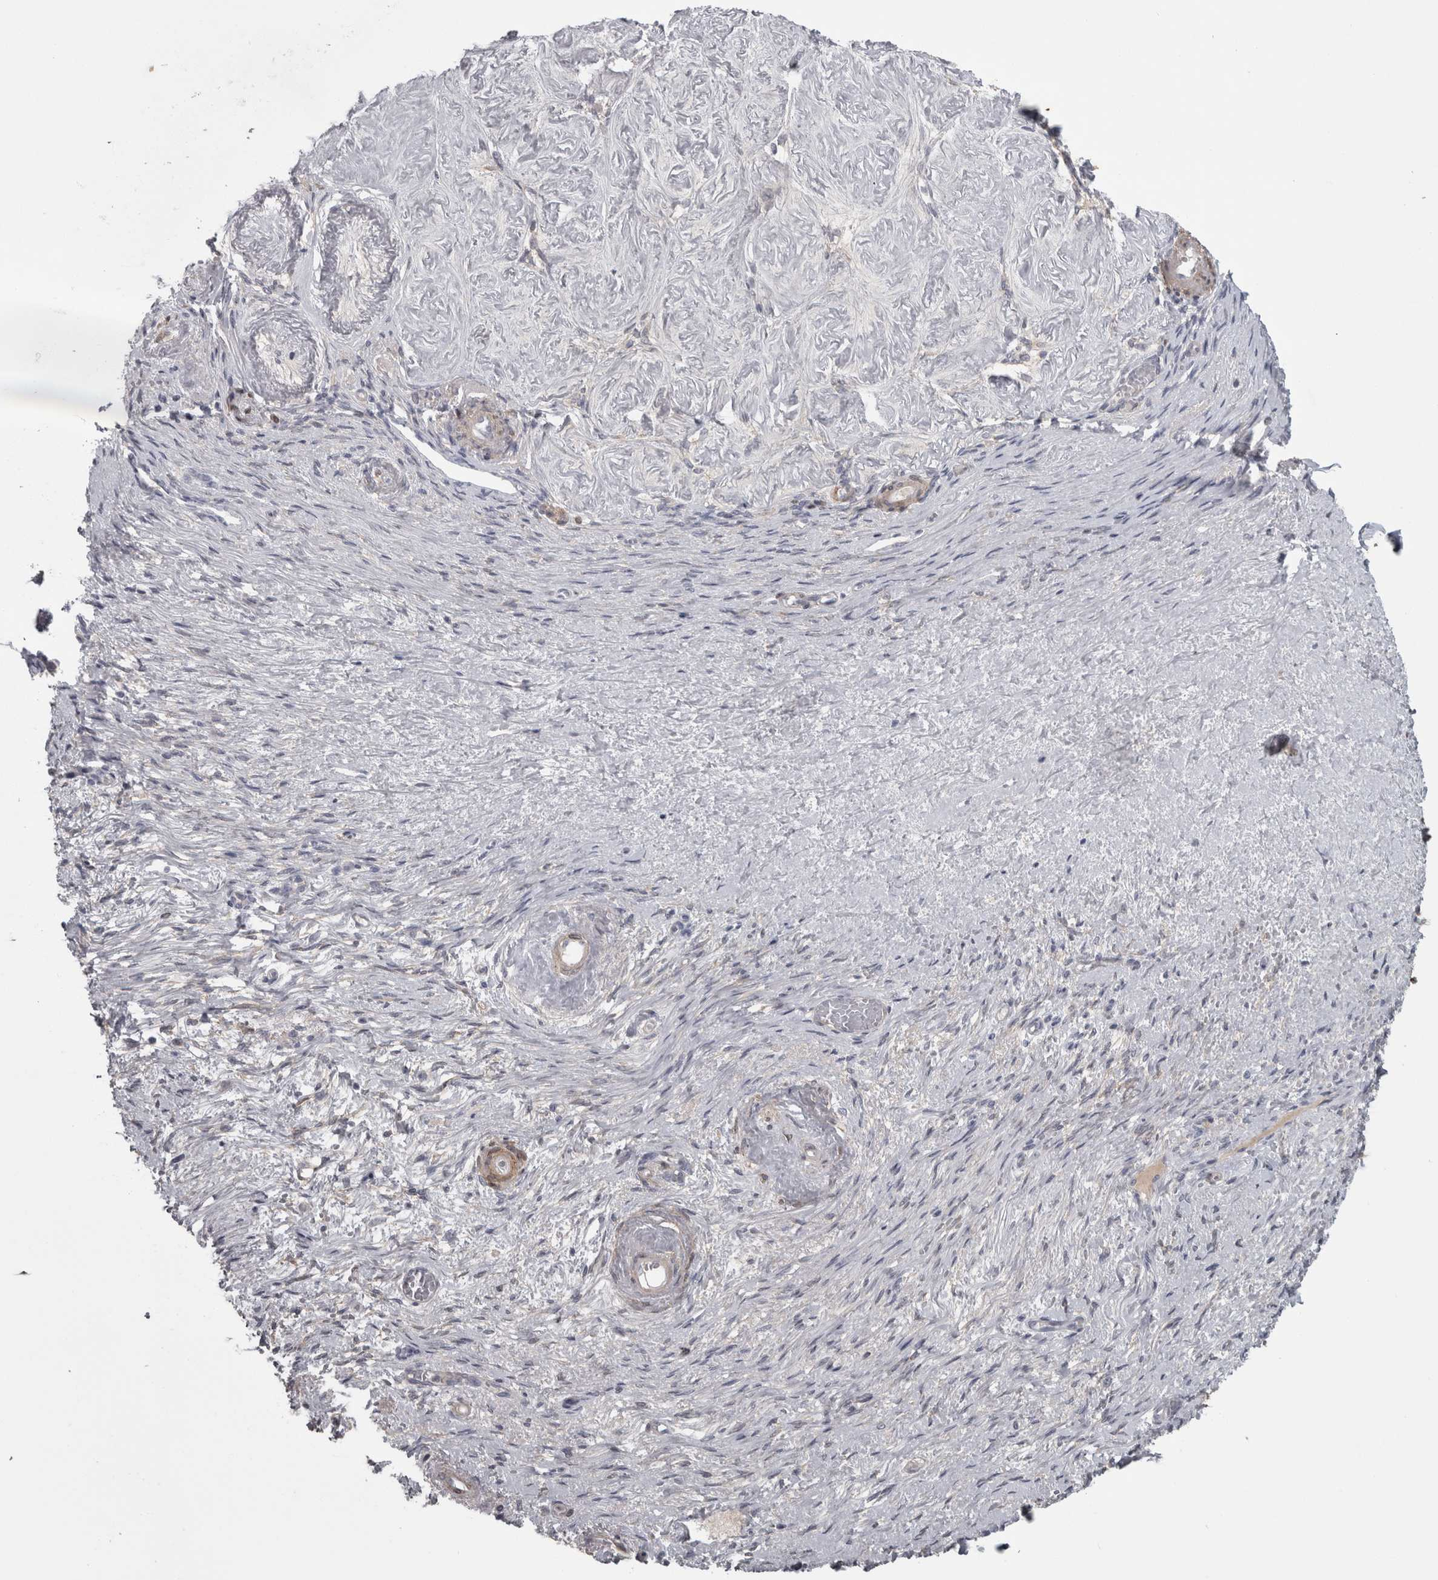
{"staining": {"intensity": "negative", "quantity": "none", "location": "none"}, "tissue": "adipose tissue", "cell_type": "Adipocytes", "image_type": "normal", "snomed": [{"axis": "morphology", "description": "Normal tissue, NOS"}, {"axis": "topography", "description": "Vascular tissue"}, {"axis": "topography", "description": "Fallopian tube"}, {"axis": "topography", "description": "Ovary"}], "caption": "The photomicrograph demonstrates no staining of adipocytes in benign adipose tissue.", "gene": "PPP1R12B", "patient": {"sex": "female", "age": 67}}